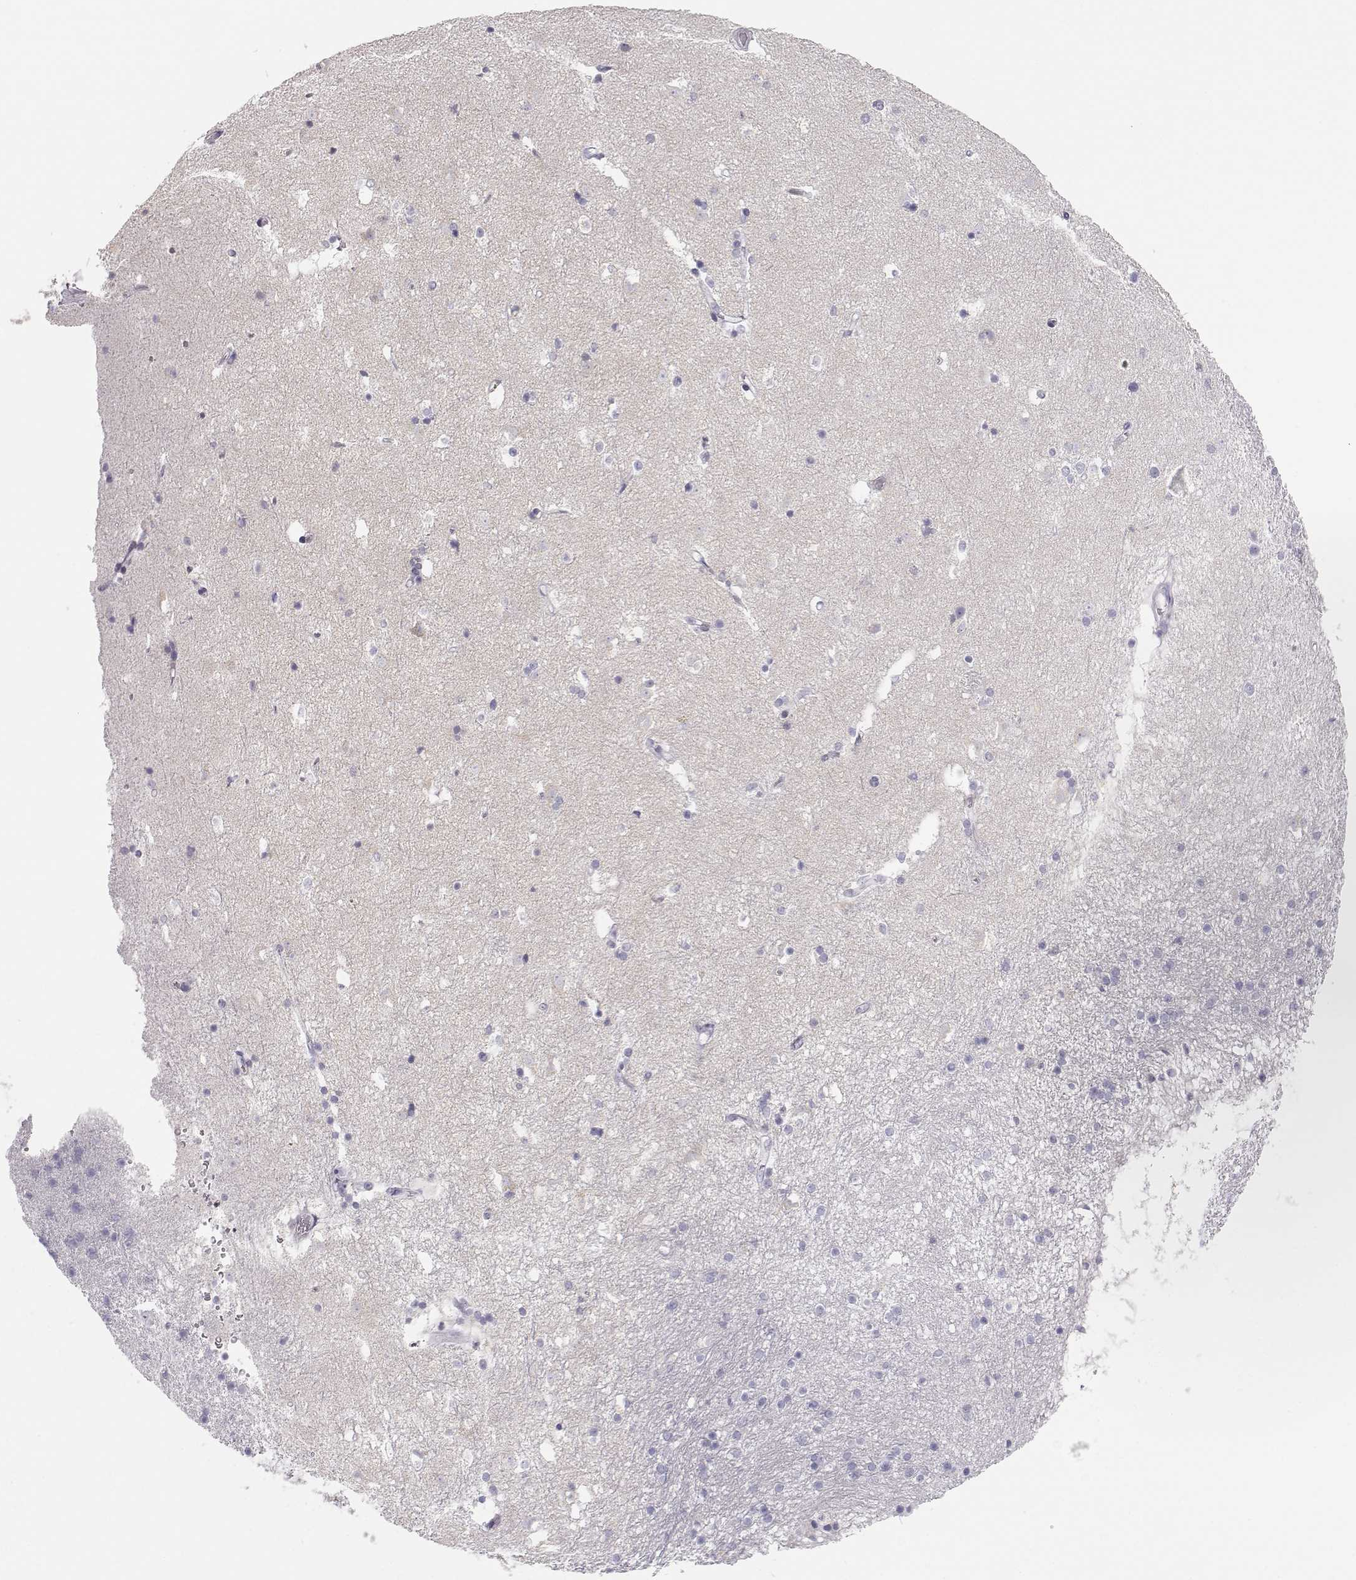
{"staining": {"intensity": "negative", "quantity": "none", "location": "none"}, "tissue": "caudate", "cell_type": "Glial cells", "image_type": "normal", "snomed": [{"axis": "morphology", "description": "Normal tissue, NOS"}, {"axis": "topography", "description": "Lateral ventricle wall"}], "caption": "This is a image of immunohistochemistry staining of benign caudate, which shows no expression in glial cells. Brightfield microscopy of immunohistochemistry stained with DAB (3,3'-diaminobenzidine) (brown) and hematoxylin (blue), captured at high magnification.", "gene": "FAM166A", "patient": {"sex": "male", "age": 51}}